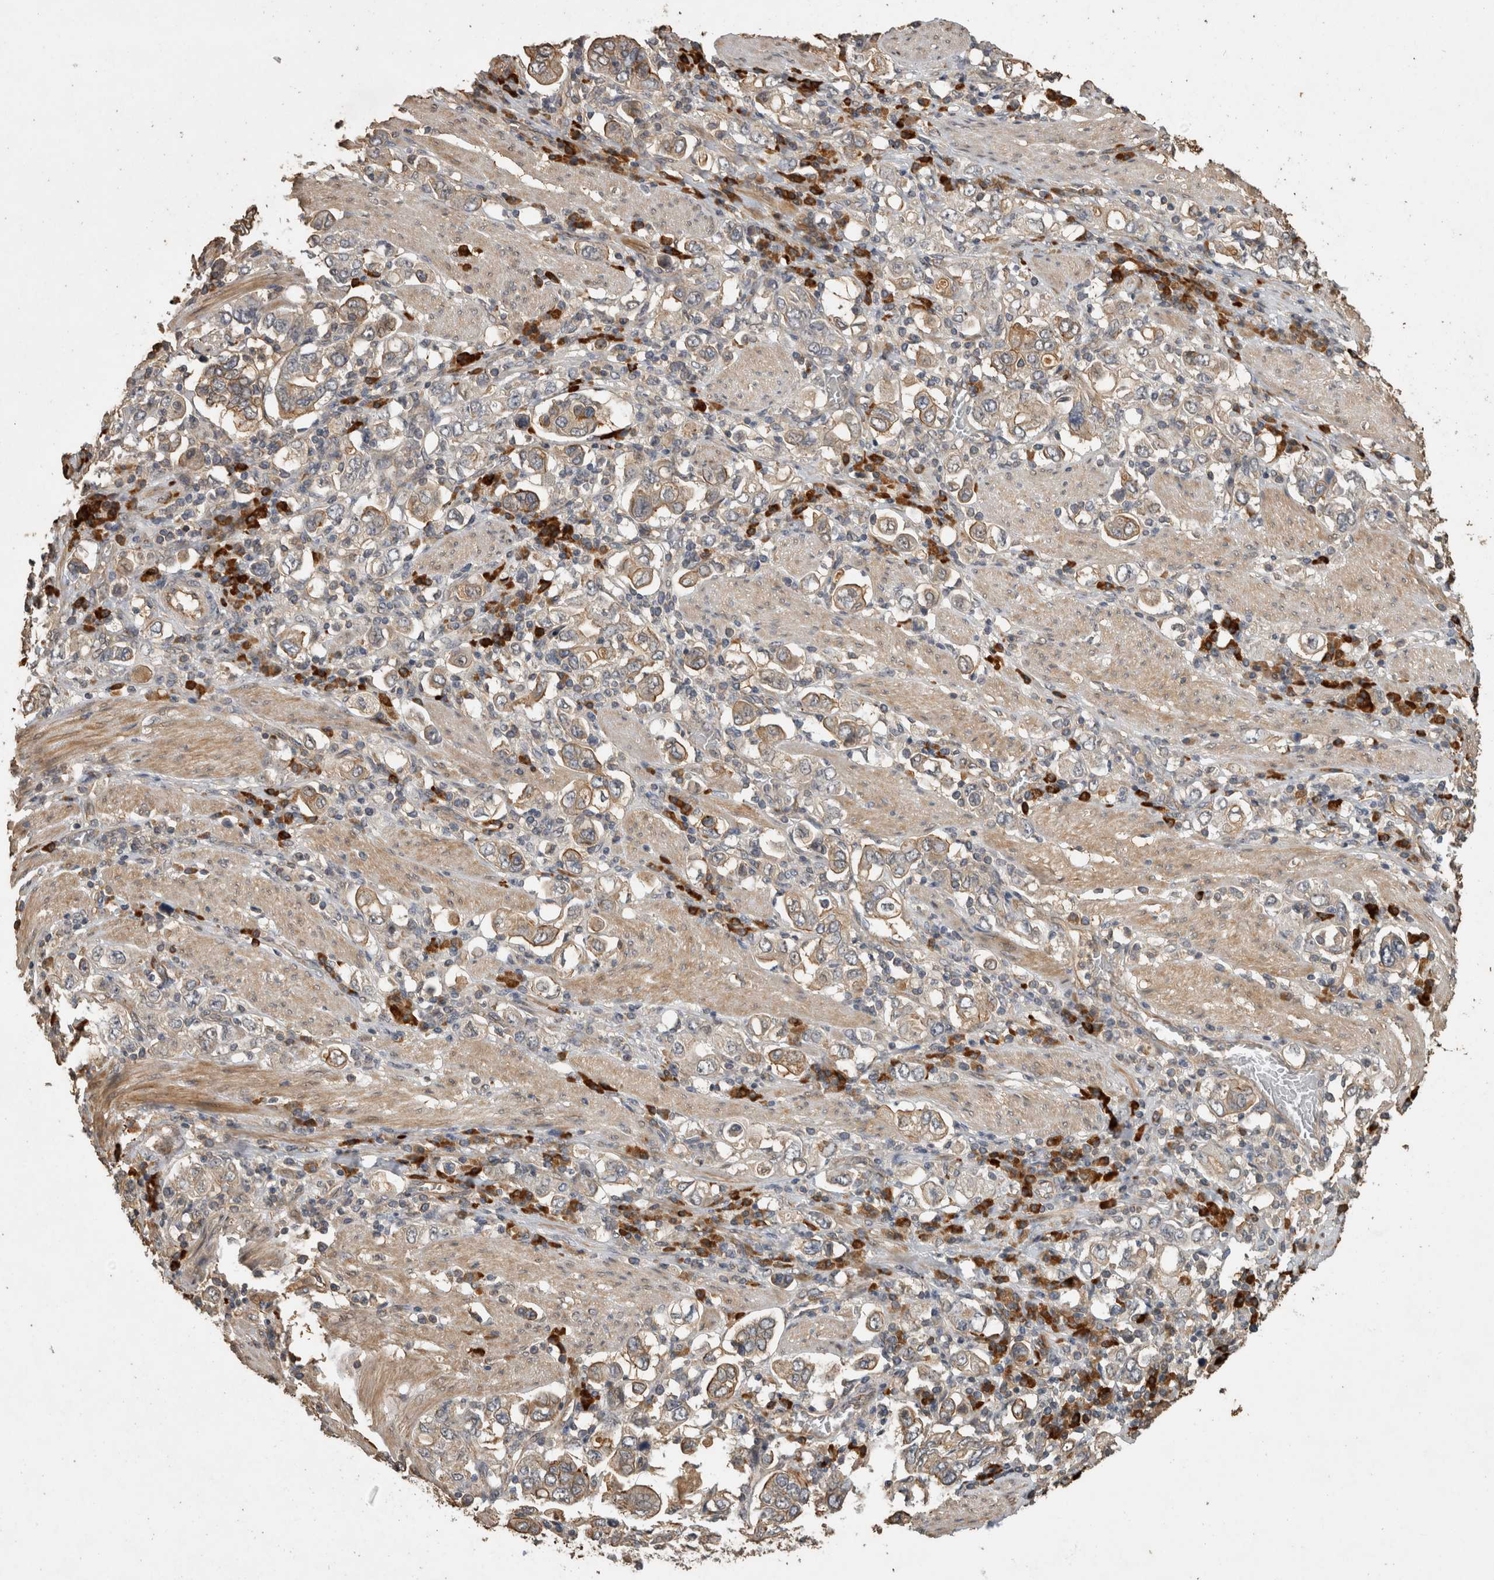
{"staining": {"intensity": "weak", "quantity": "25%-75%", "location": "cytoplasmic/membranous"}, "tissue": "stomach cancer", "cell_type": "Tumor cells", "image_type": "cancer", "snomed": [{"axis": "morphology", "description": "Adenocarcinoma, NOS"}, {"axis": "topography", "description": "Stomach, upper"}], "caption": "Human stomach cancer (adenocarcinoma) stained for a protein (brown) shows weak cytoplasmic/membranous positive staining in approximately 25%-75% of tumor cells.", "gene": "RHPN1", "patient": {"sex": "male", "age": 62}}